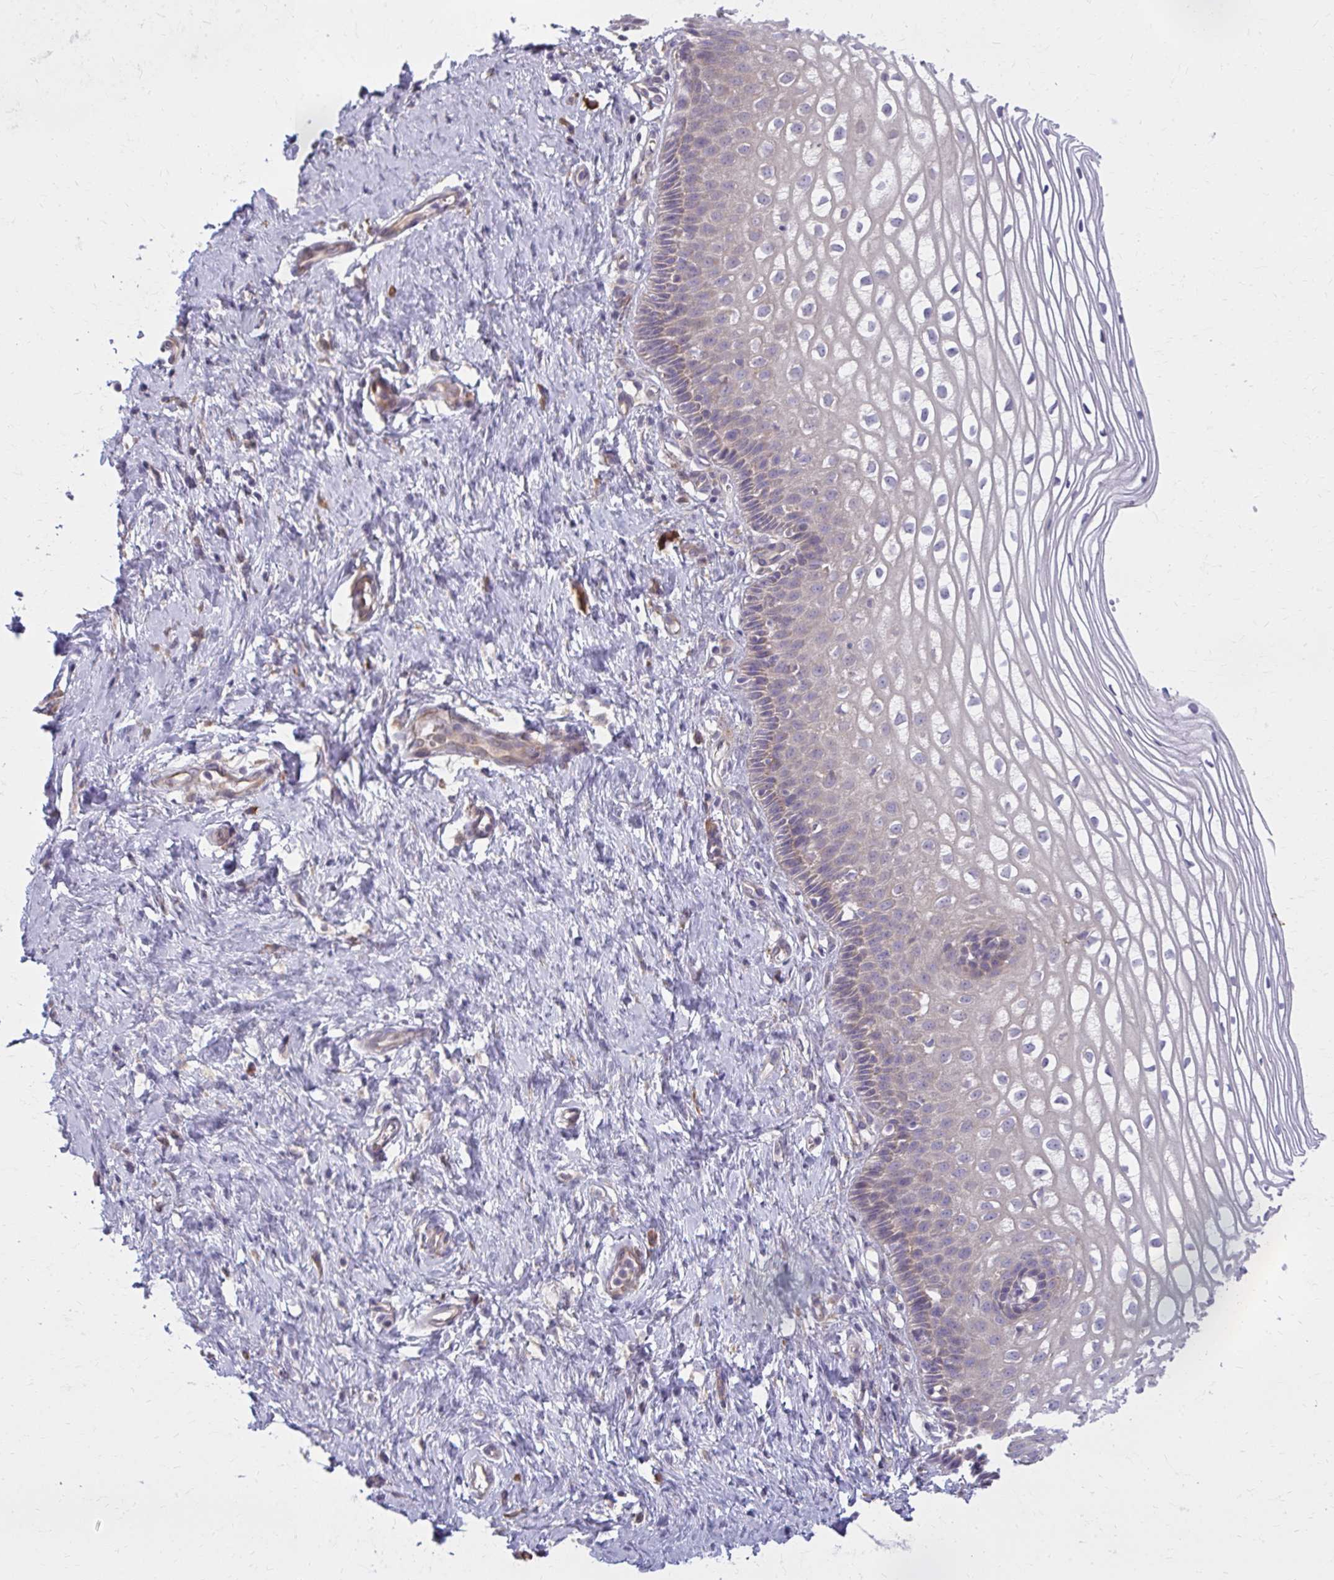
{"staining": {"intensity": "weak", "quantity": ">75%", "location": "cytoplasmic/membranous"}, "tissue": "cervix", "cell_type": "Glandular cells", "image_type": "normal", "snomed": [{"axis": "morphology", "description": "Normal tissue, NOS"}, {"axis": "topography", "description": "Cervix"}], "caption": "Protein expression analysis of benign human cervix reveals weak cytoplasmic/membranous expression in approximately >75% of glandular cells. (IHC, brightfield microscopy, high magnification).", "gene": "CEMP1", "patient": {"sex": "female", "age": 36}}